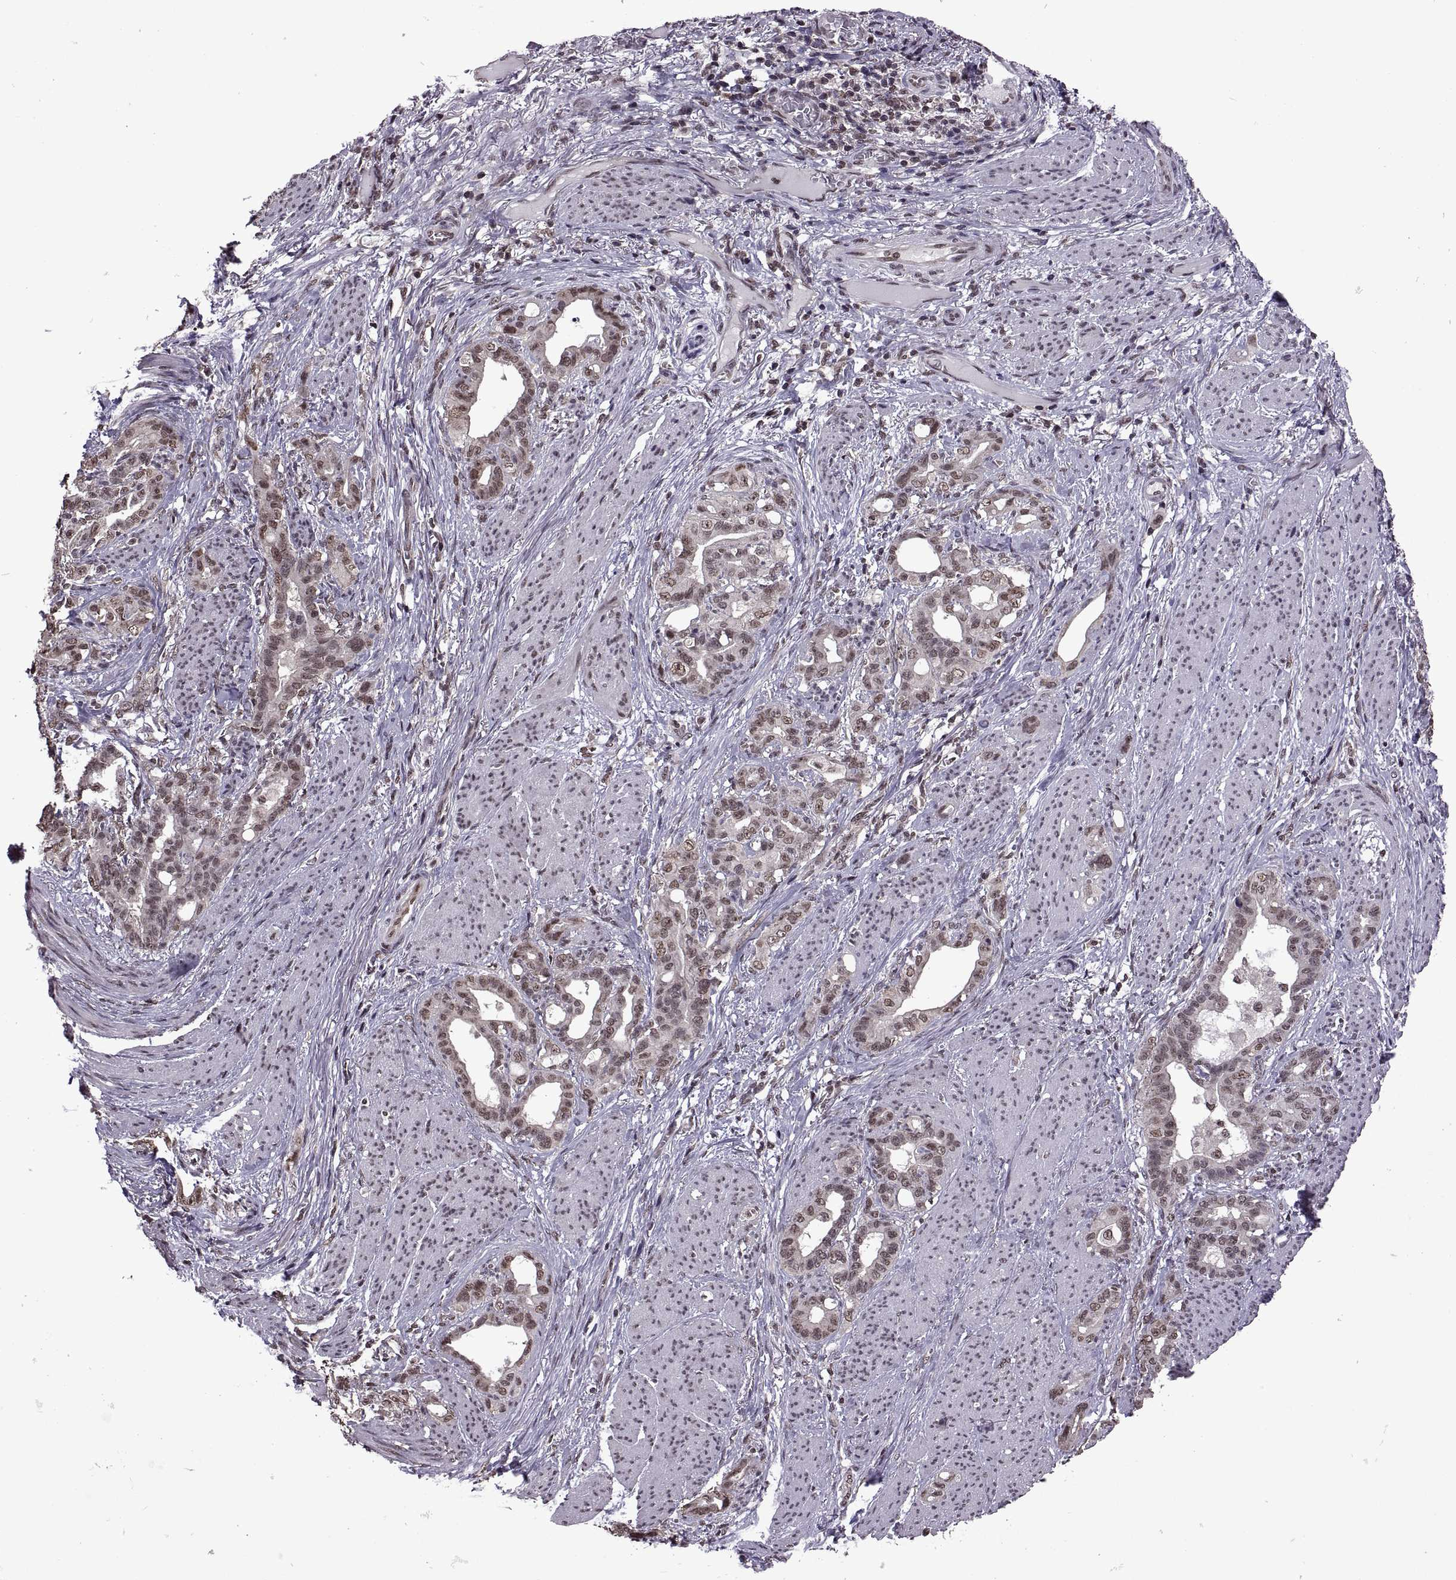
{"staining": {"intensity": "weak", "quantity": "25%-75%", "location": "nuclear"}, "tissue": "stomach cancer", "cell_type": "Tumor cells", "image_type": "cancer", "snomed": [{"axis": "morphology", "description": "Normal tissue, NOS"}, {"axis": "morphology", "description": "Adenocarcinoma, NOS"}, {"axis": "topography", "description": "Esophagus"}, {"axis": "topography", "description": "Stomach, upper"}], "caption": "Immunohistochemical staining of human stomach cancer (adenocarcinoma) exhibits low levels of weak nuclear protein expression in about 25%-75% of tumor cells.", "gene": "INTS3", "patient": {"sex": "male", "age": 62}}